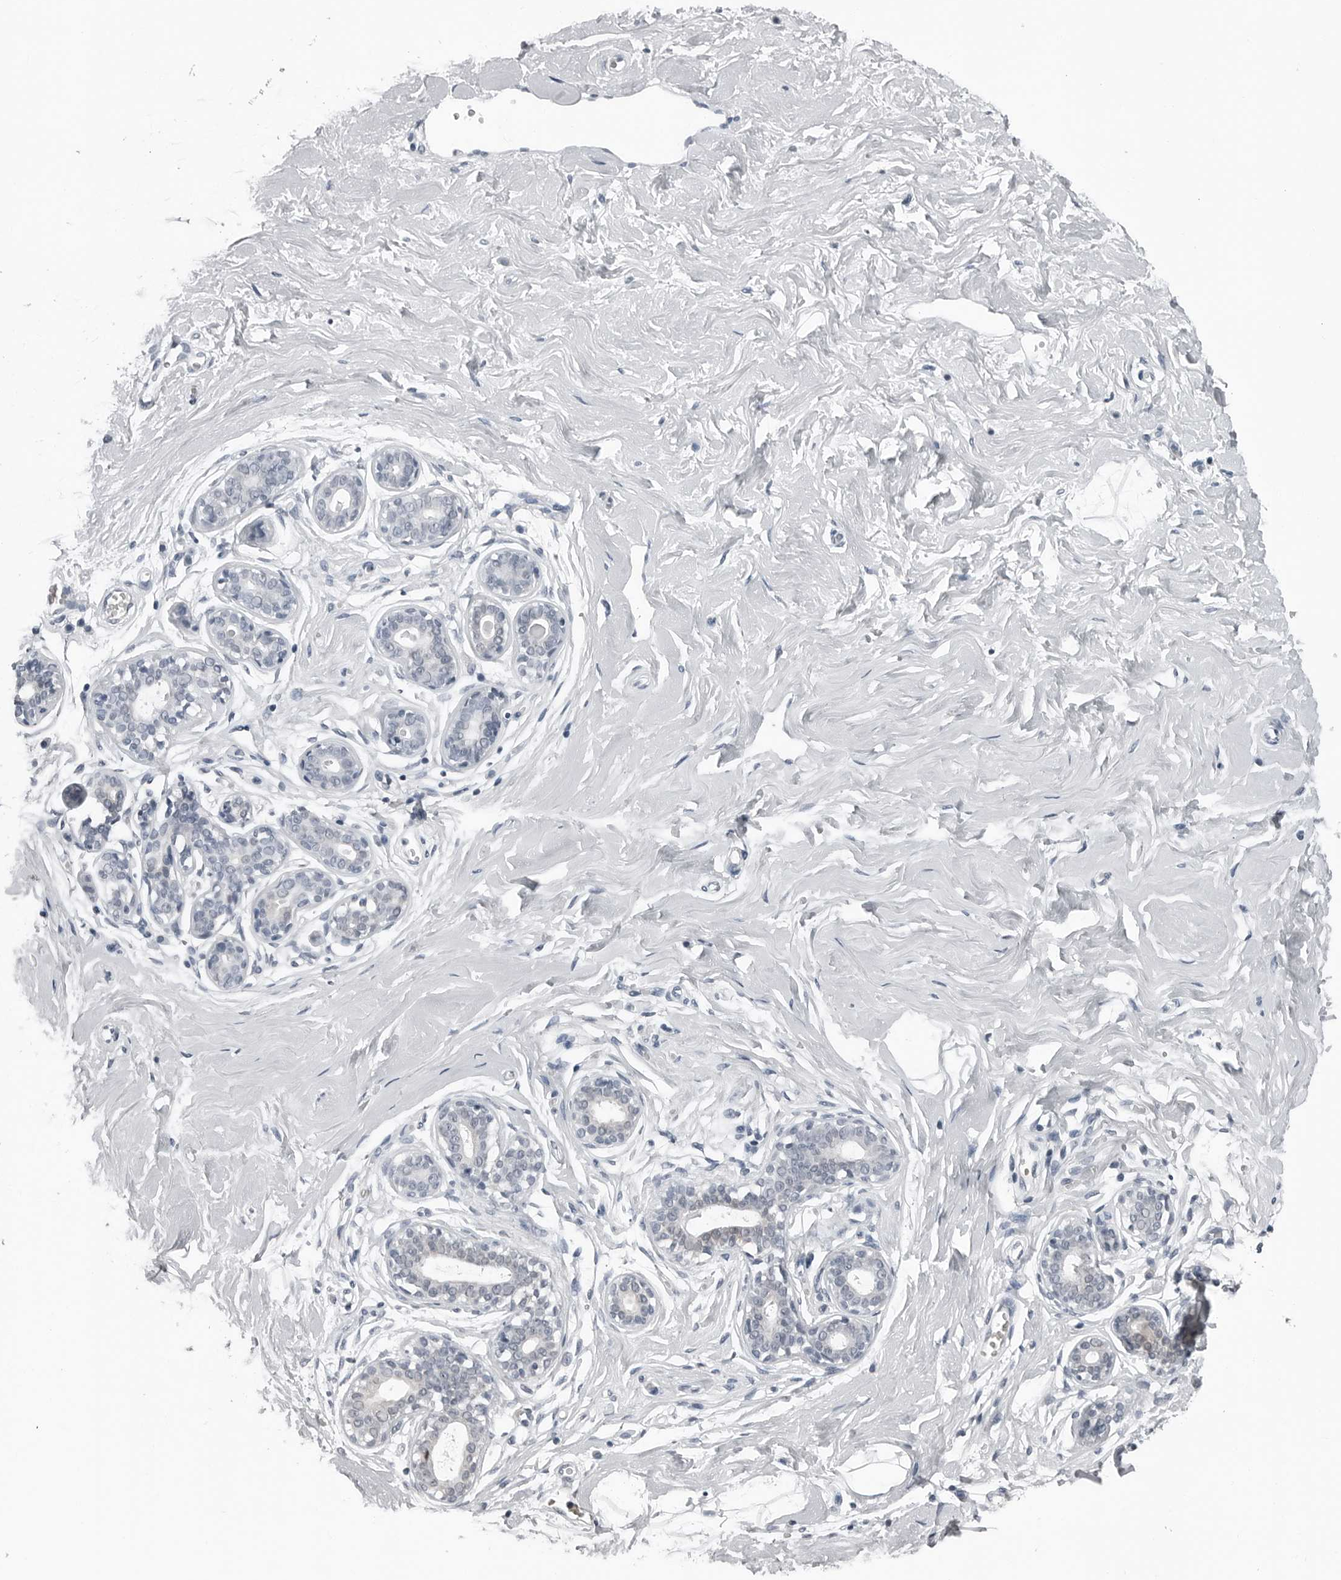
{"staining": {"intensity": "negative", "quantity": "none", "location": "none"}, "tissue": "breast", "cell_type": "Adipocytes", "image_type": "normal", "snomed": [{"axis": "morphology", "description": "Normal tissue, NOS"}, {"axis": "morphology", "description": "Adenoma, NOS"}, {"axis": "topography", "description": "Breast"}], "caption": "DAB immunohistochemical staining of unremarkable human breast demonstrates no significant staining in adipocytes. Brightfield microscopy of immunohistochemistry (IHC) stained with DAB (brown) and hematoxylin (blue), captured at high magnification.", "gene": "SPINK1", "patient": {"sex": "female", "age": 23}}